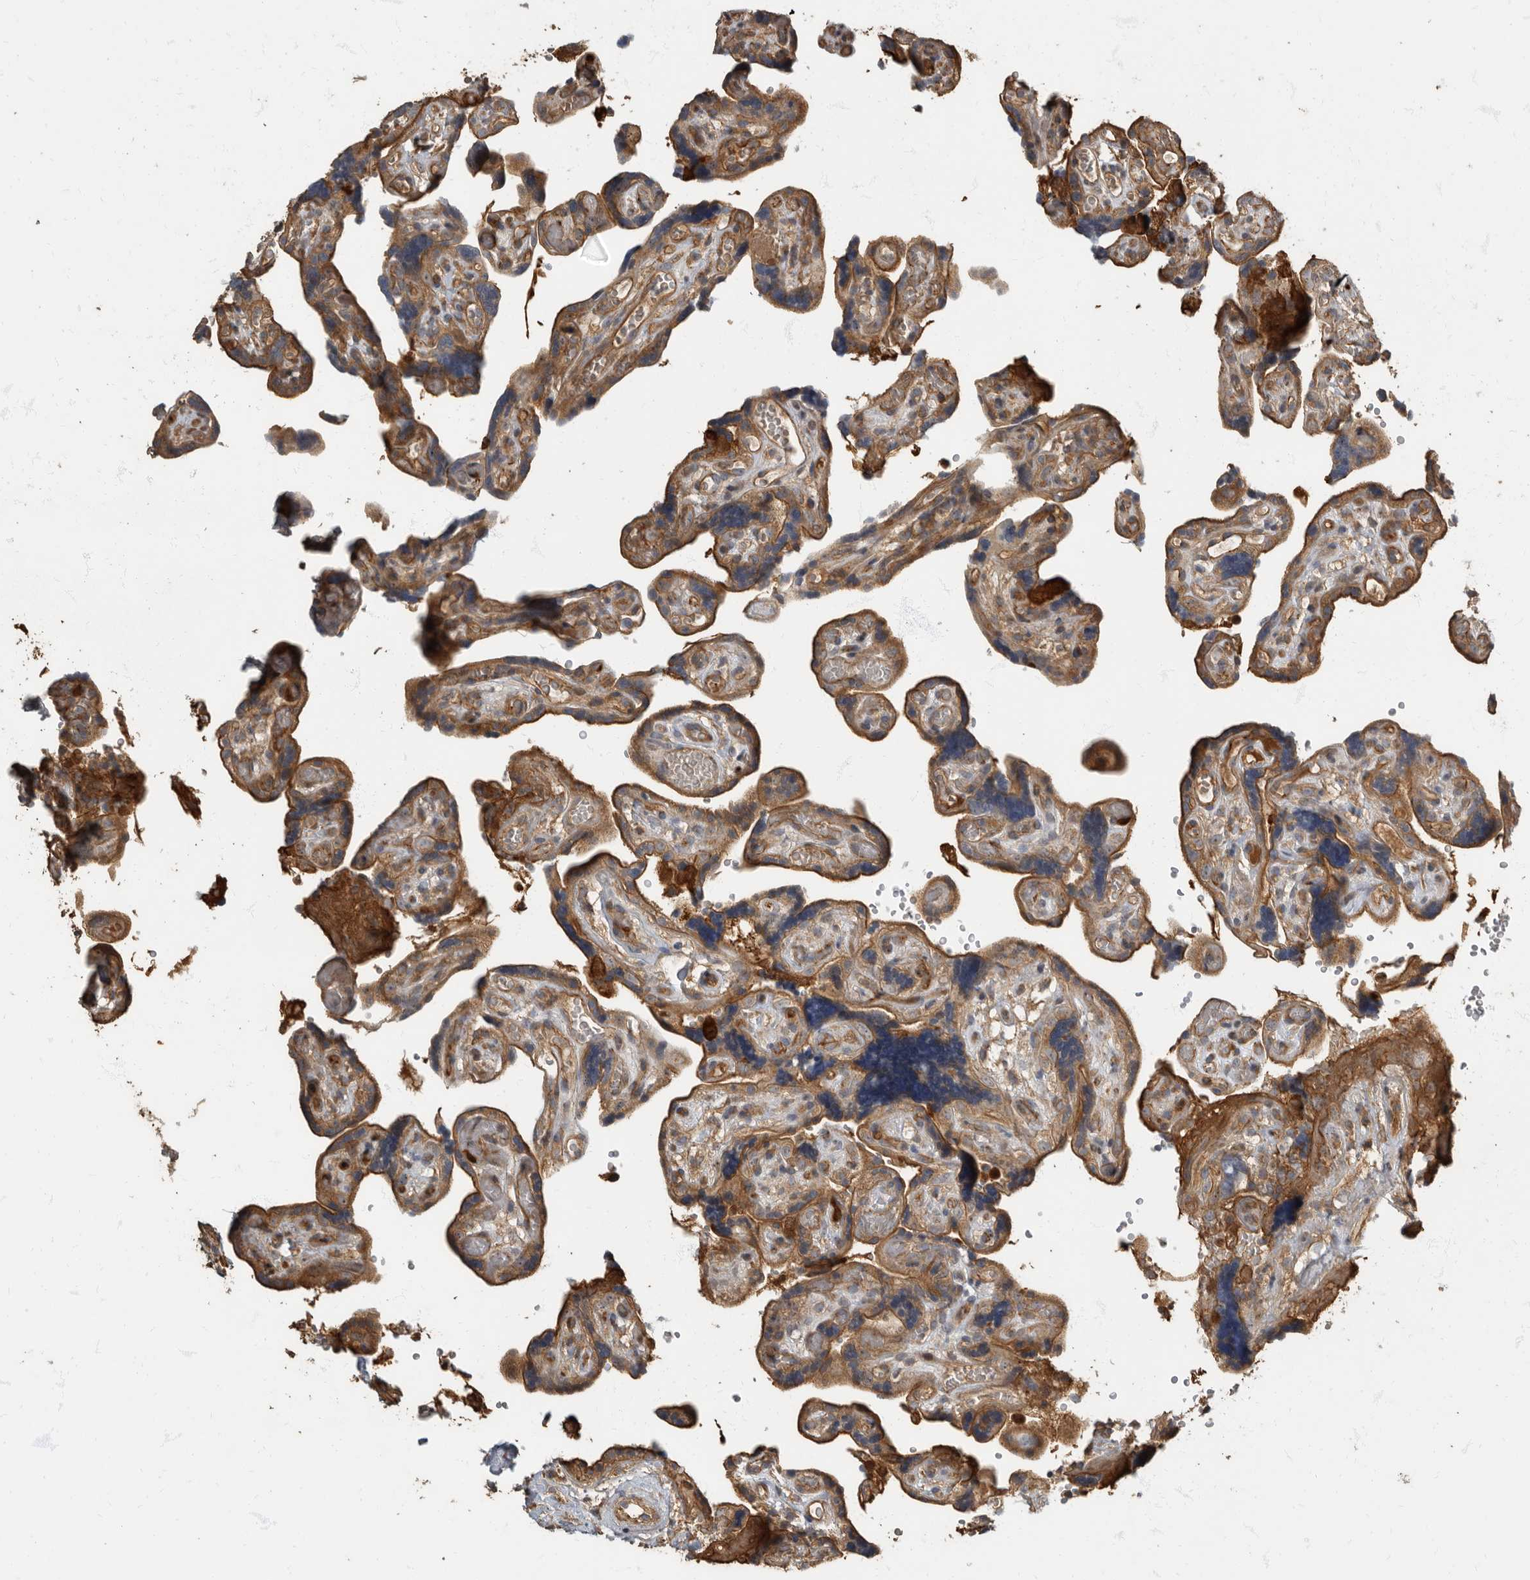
{"staining": {"intensity": "moderate", "quantity": ">75%", "location": "cytoplasmic/membranous"}, "tissue": "placenta", "cell_type": "Decidual cells", "image_type": "normal", "snomed": [{"axis": "morphology", "description": "Normal tissue, NOS"}, {"axis": "topography", "description": "Placenta"}], "caption": "Protein expression analysis of benign human placenta reveals moderate cytoplasmic/membranous positivity in about >75% of decidual cells. Using DAB (3,3'-diaminobenzidine) (brown) and hematoxylin (blue) stains, captured at high magnification using brightfield microscopy.", "gene": "DAAM1", "patient": {"sex": "female", "age": 30}}